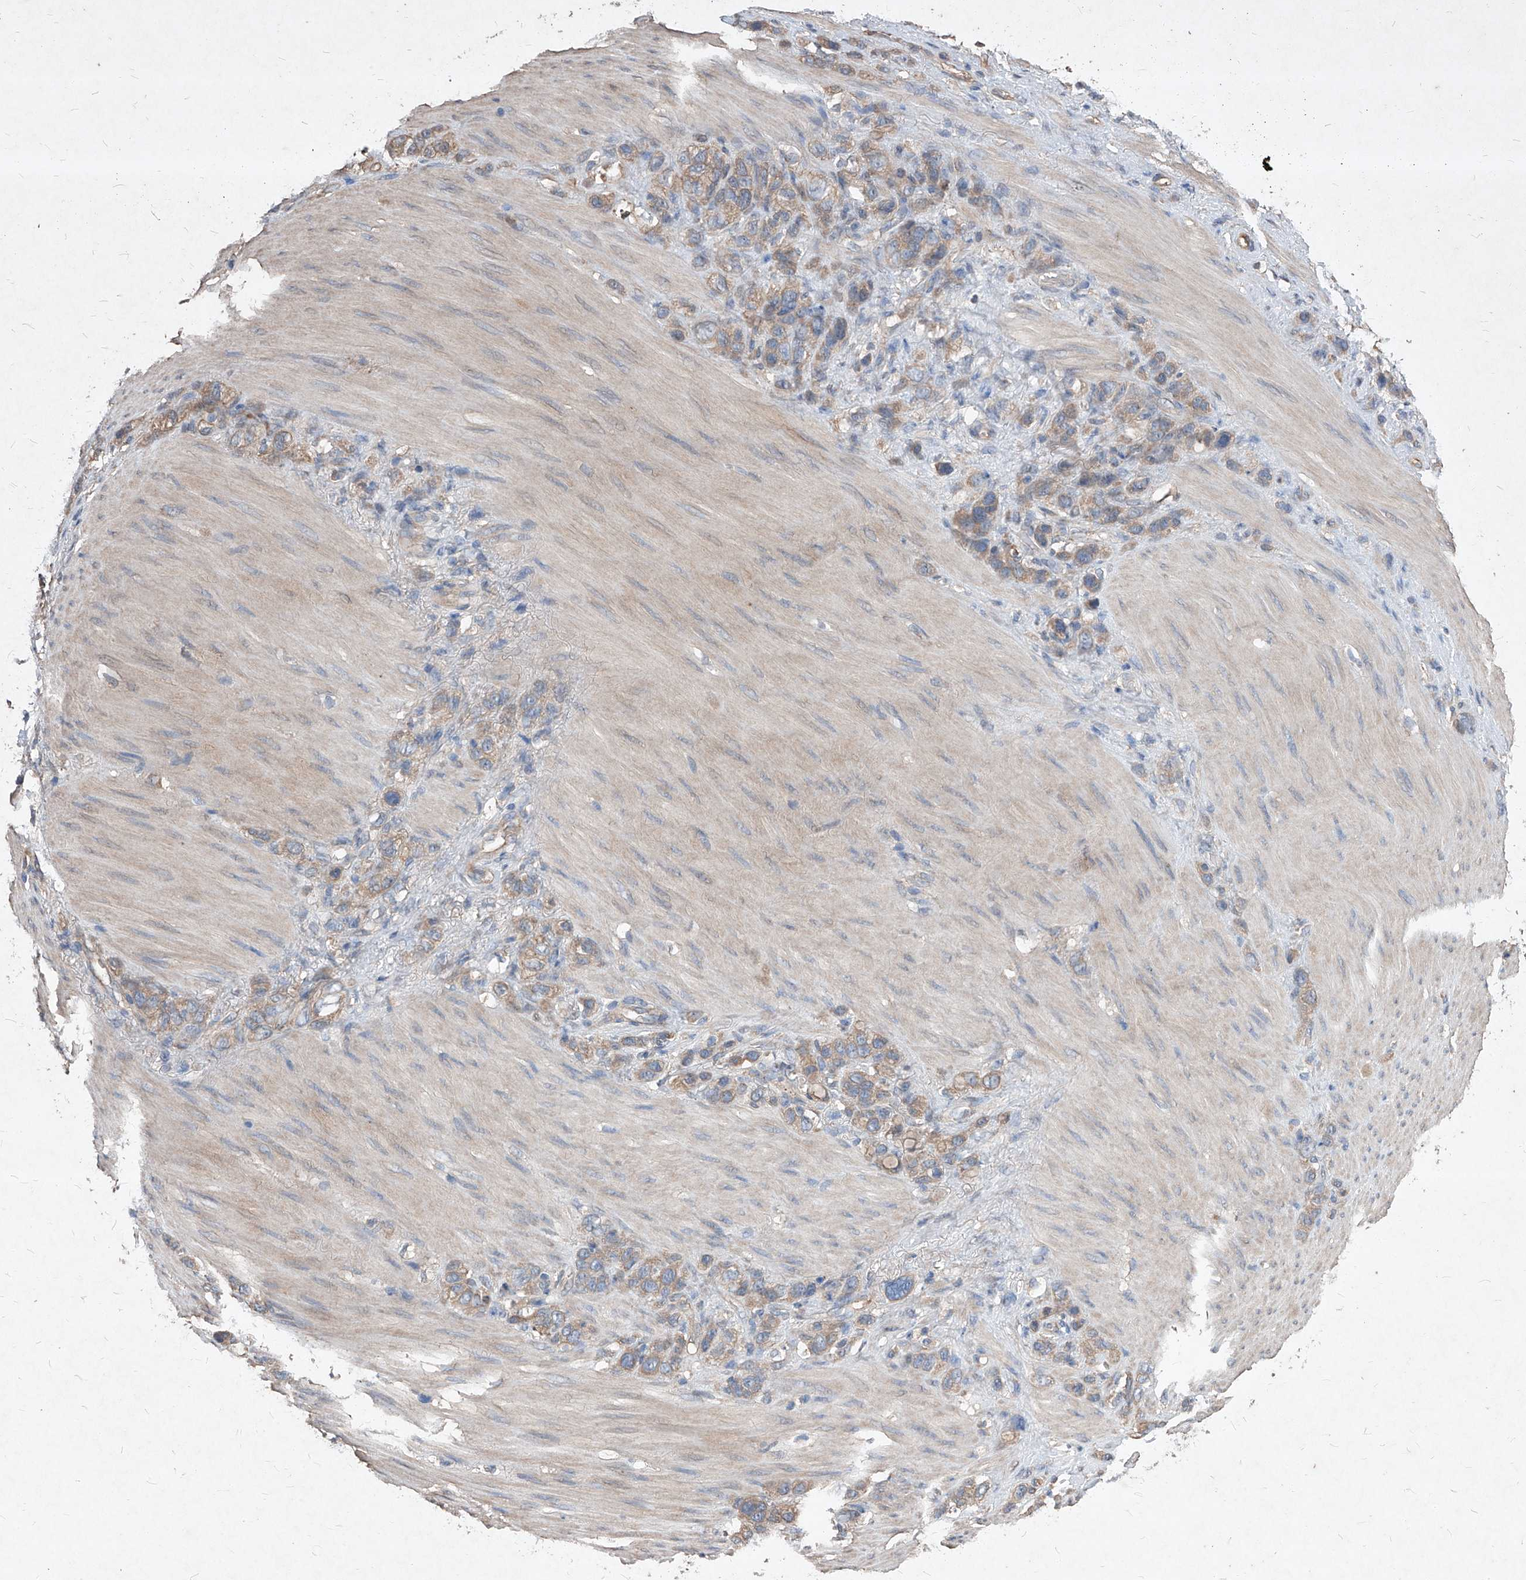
{"staining": {"intensity": "weak", "quantity": ">75%", "location": "cytoplasmic/membranous"}, "tissue": "stomach cancer", "cell_type": "Tumor cells", "image_type": "cancer", "snomed": [{"axis": "morphology", "description": "Normal tissue, NOS"}, {"axis": "morphology", "description": "Adenocarcinoma, NOS"}, {"axis": "morphology", "description": "Adenocarcinoma, High grade"}, {"axis": "topography", "description": "Stomach, upper"}, {"axis": "topography", "description": "Stomach"}], "caption": "Stomach cancer (adenocarcinoma (high-grade)) stained with a brown dye reveals weak cytoplasmic/membranous positive expression in approximately >75% of tumor cells.", "gene": "SYNGR1", "patient": {"sex": "female", "age": 65}}